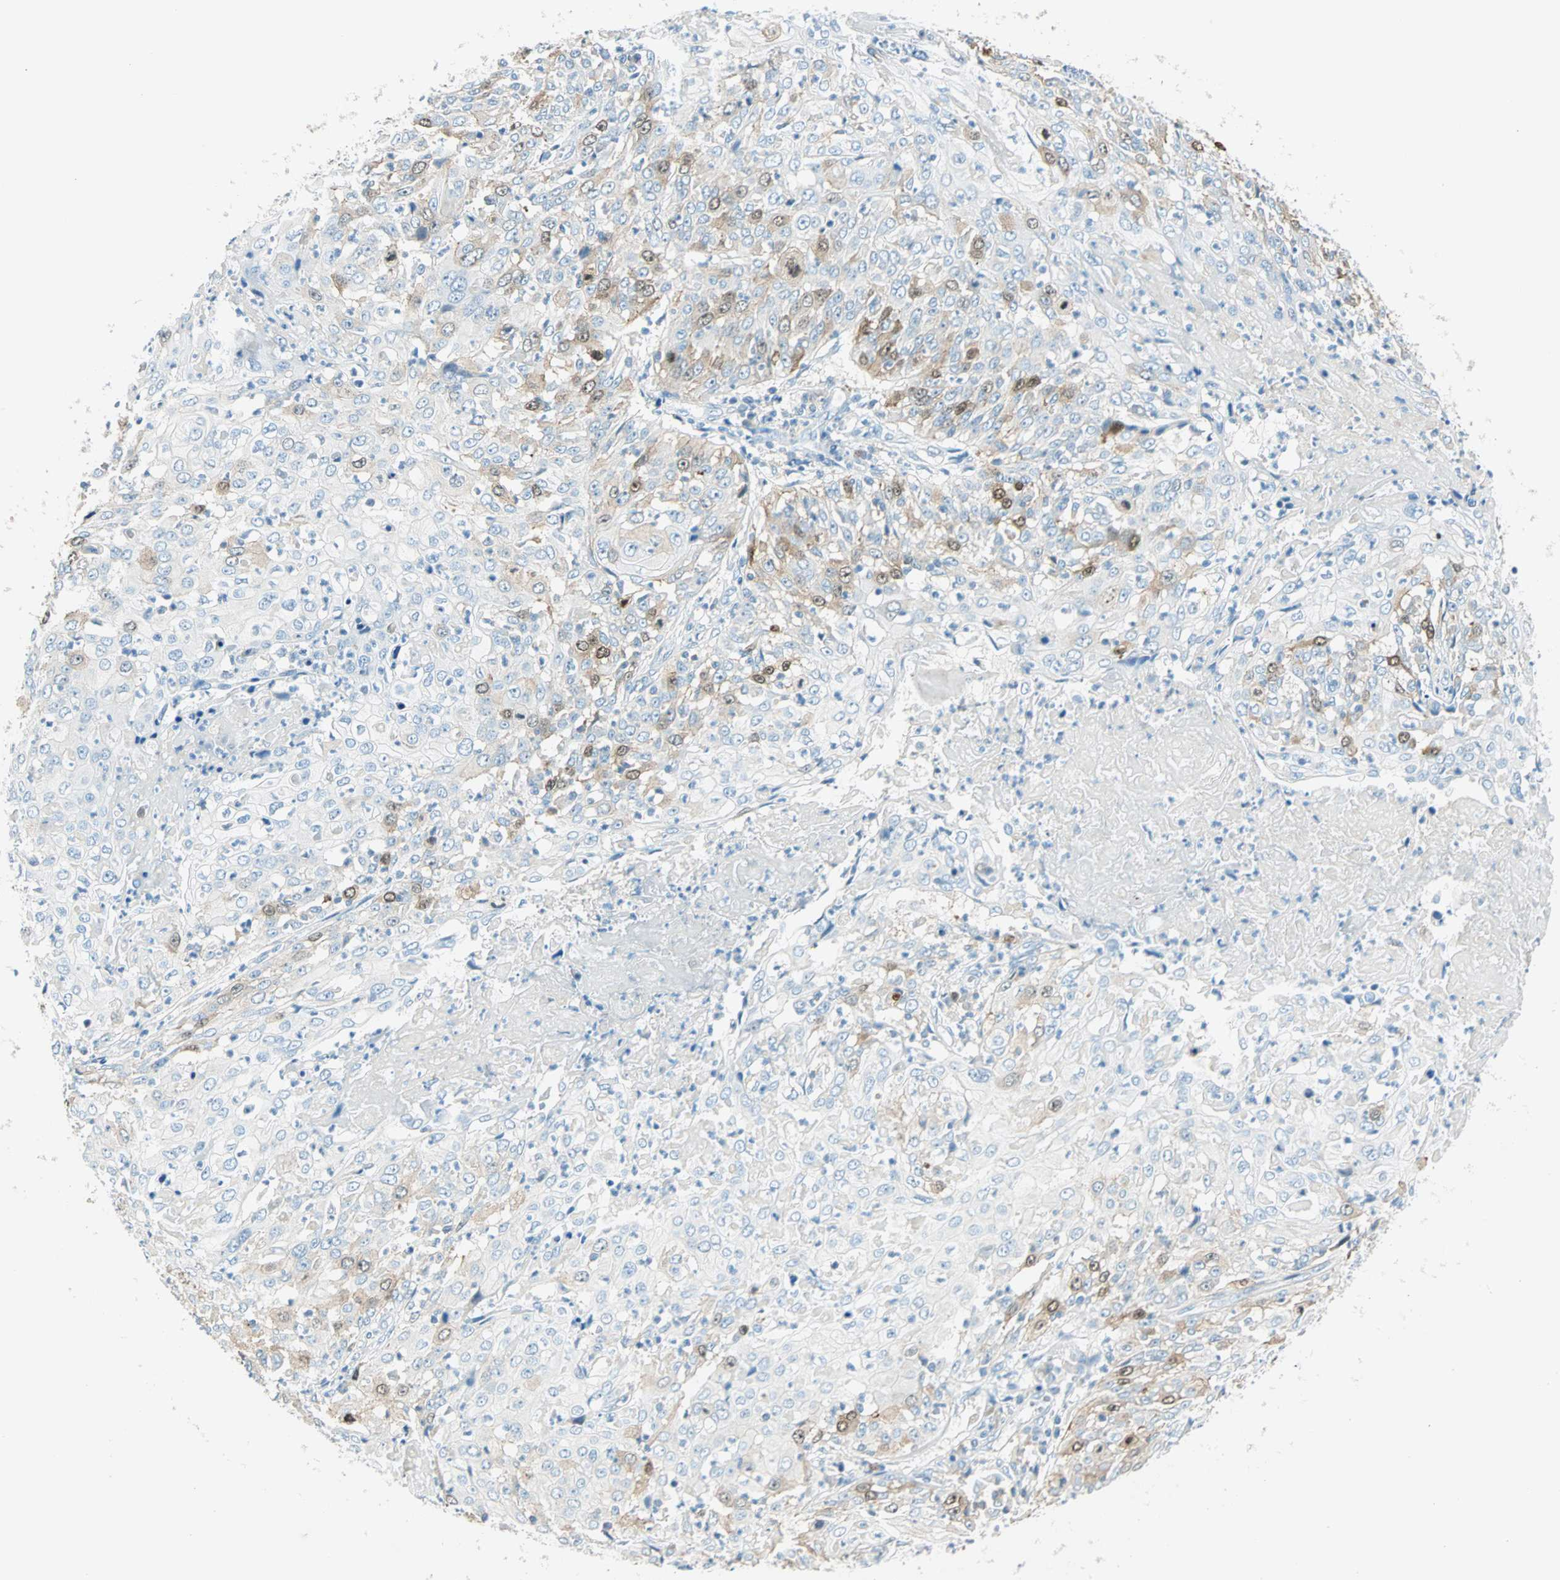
{"staining": {"intensity": "weak", "quantity": "<25%", "location": "cytoplasmic/membranous"}, "tissue": "cervical cancer", "cell_type": "Tumor cells", "image_type": "cancer", "snomed": [{"axis": "morphology", "description": "Squamous cell carcinoma, NOS"}, {"axis": "topography", "description": "Cervix"}], "caption": "Cervical cancer was stained to show a protein in brown. There is no significant positivity in tumor cells.", "gene": "PTTG1", "patient": {"sex": "female", "age": 39}}